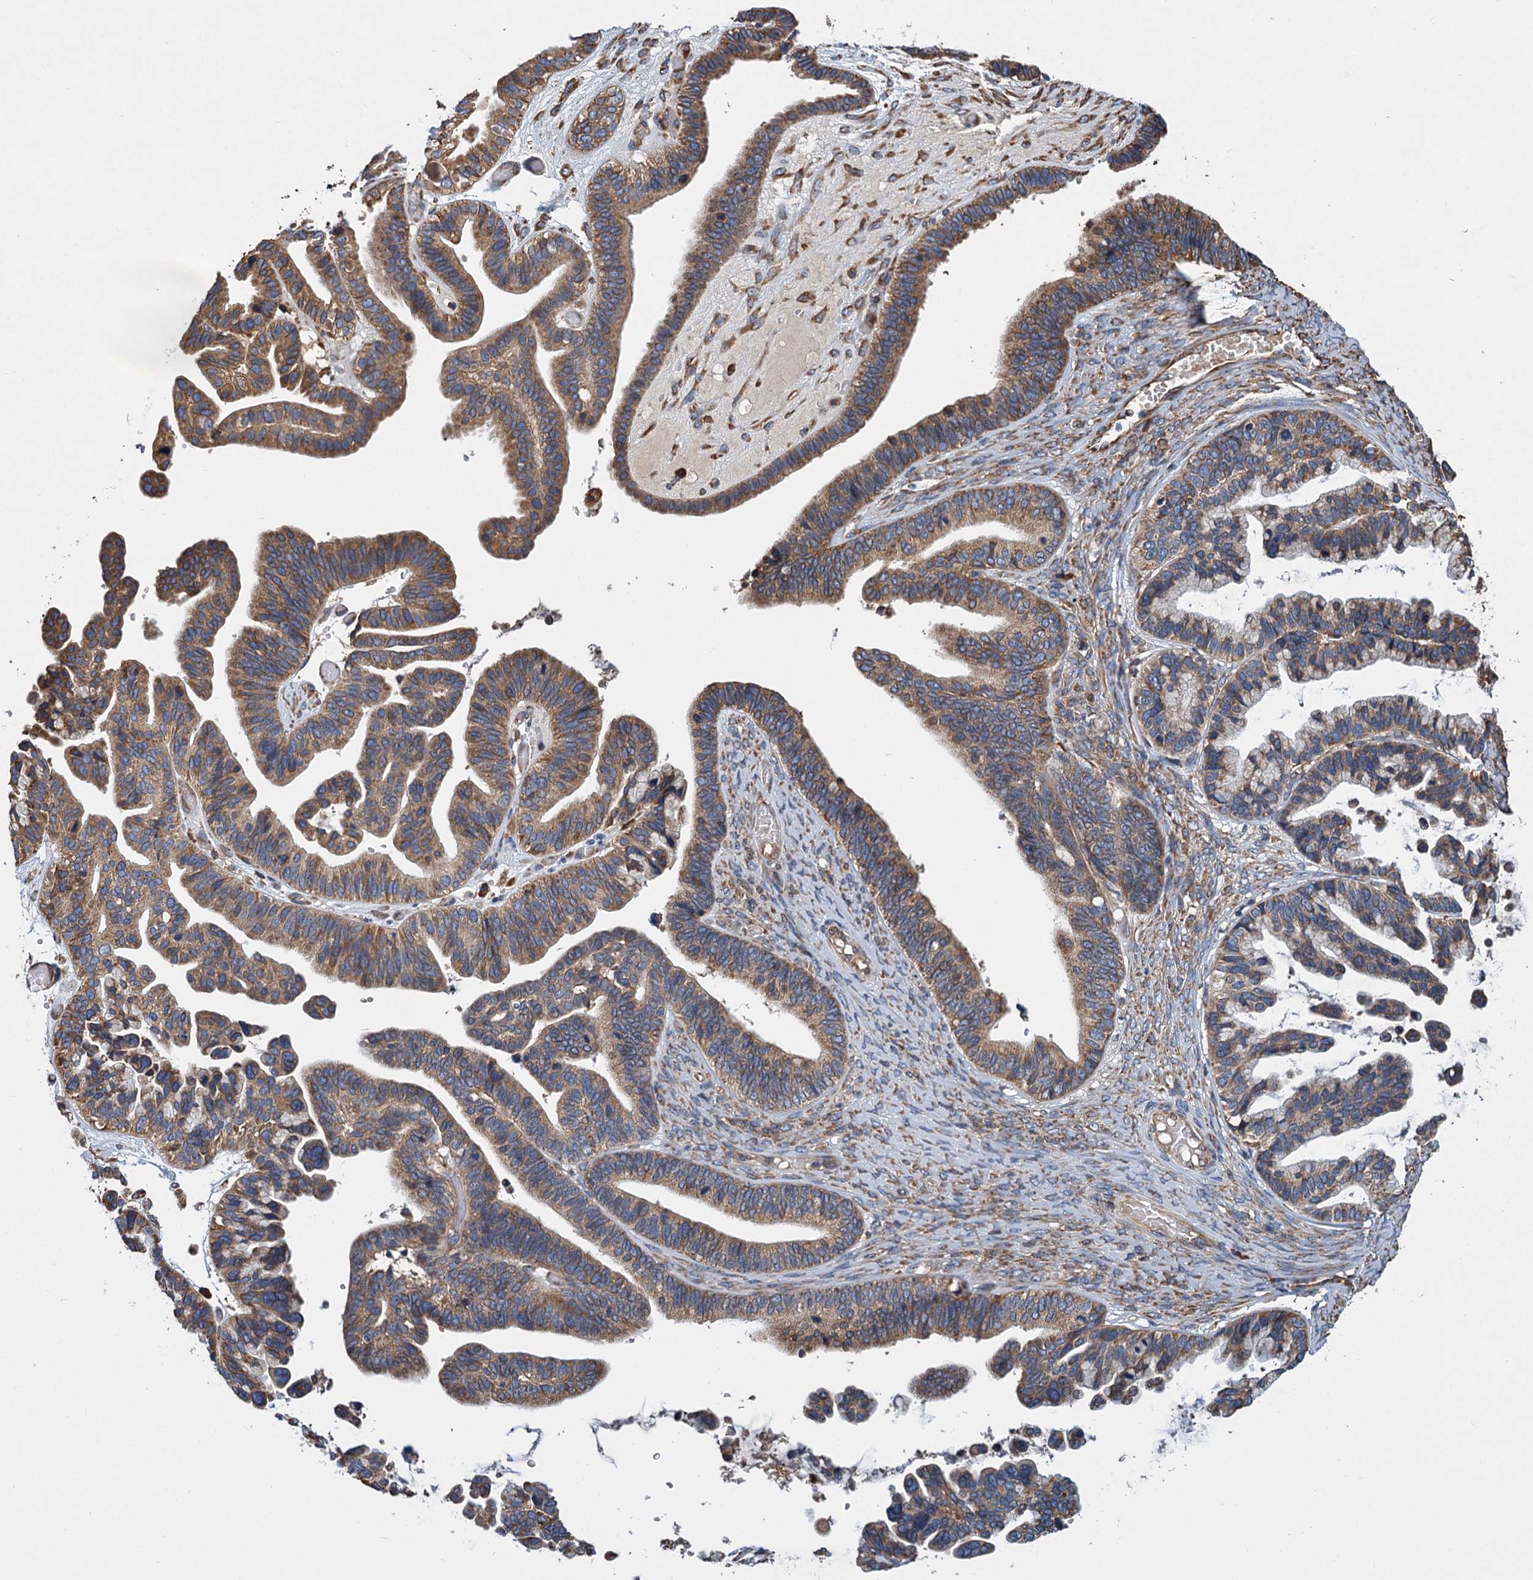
{"staining": {"intensity": "moderate", "quantity": ">75%", "location": "cytoplasmic/membranous"}, "tissue": "ovarian cancer", "cell_type": "Tumor cells", "image_type": "cancer", "snomed": [{"axis": "morphology", "description": "Cystadenocarcinoma, serous, NOS"}, {"axis": "topography", "description": "Ovary"}], "caption": "Ovarian cancer stained for a protein (brown) demonstrates moderate cytoplasmic/membranous positive positivity in about >75% of tumor cells.", "gene": "LINS1", "patient": {"sex": "female", "age": 56}}